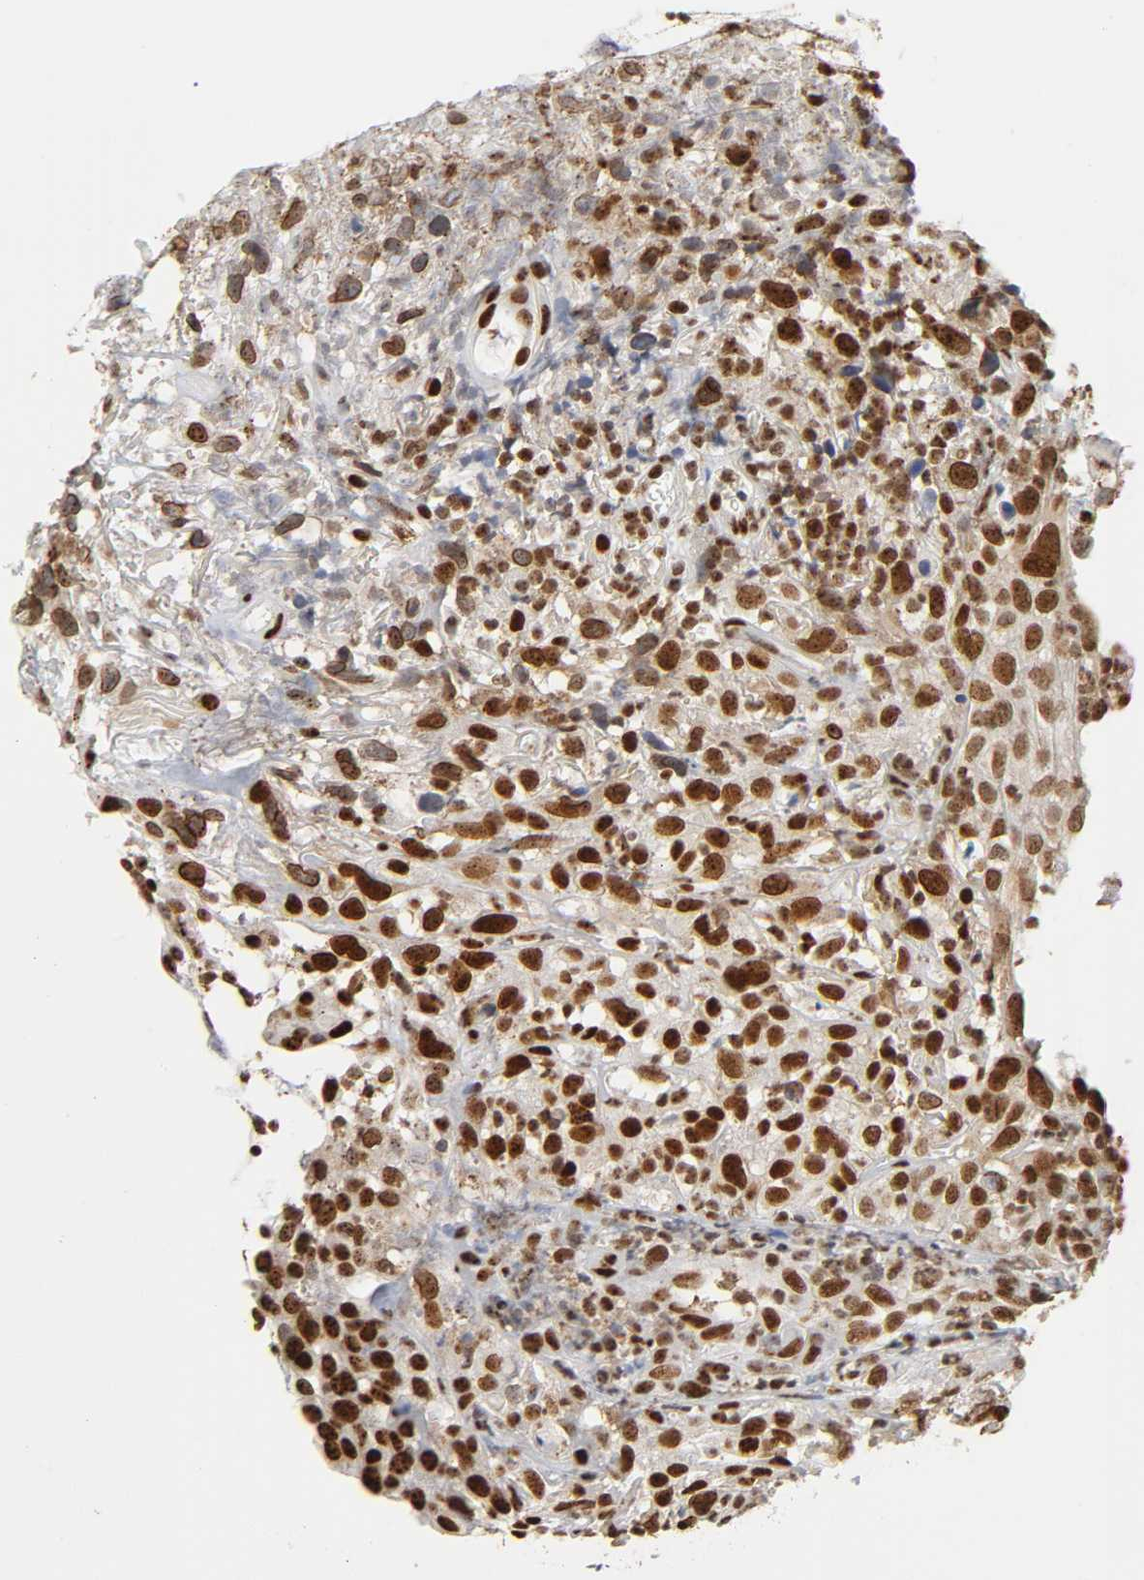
{"staining": {"intensity": "strong", "quantity": ">75%", "location": "nuclear"}, "tissue": "thyroid cancer", "cell_type": "Tumor cells", "image_type": "cancer", "snomed": [{"axis": "morphology", "description": "Carcinoma, NOS"}, {"axis": "topography", "description": "Thyroid gland"}], "caption": "Immunohistochemical staining of human thyroid cancer demonstrates strong nuclear protein positivity in approximately >75% of tumor cells.", "gene": "SUMO1", "patient": {"sex": "female", "age": 77}}